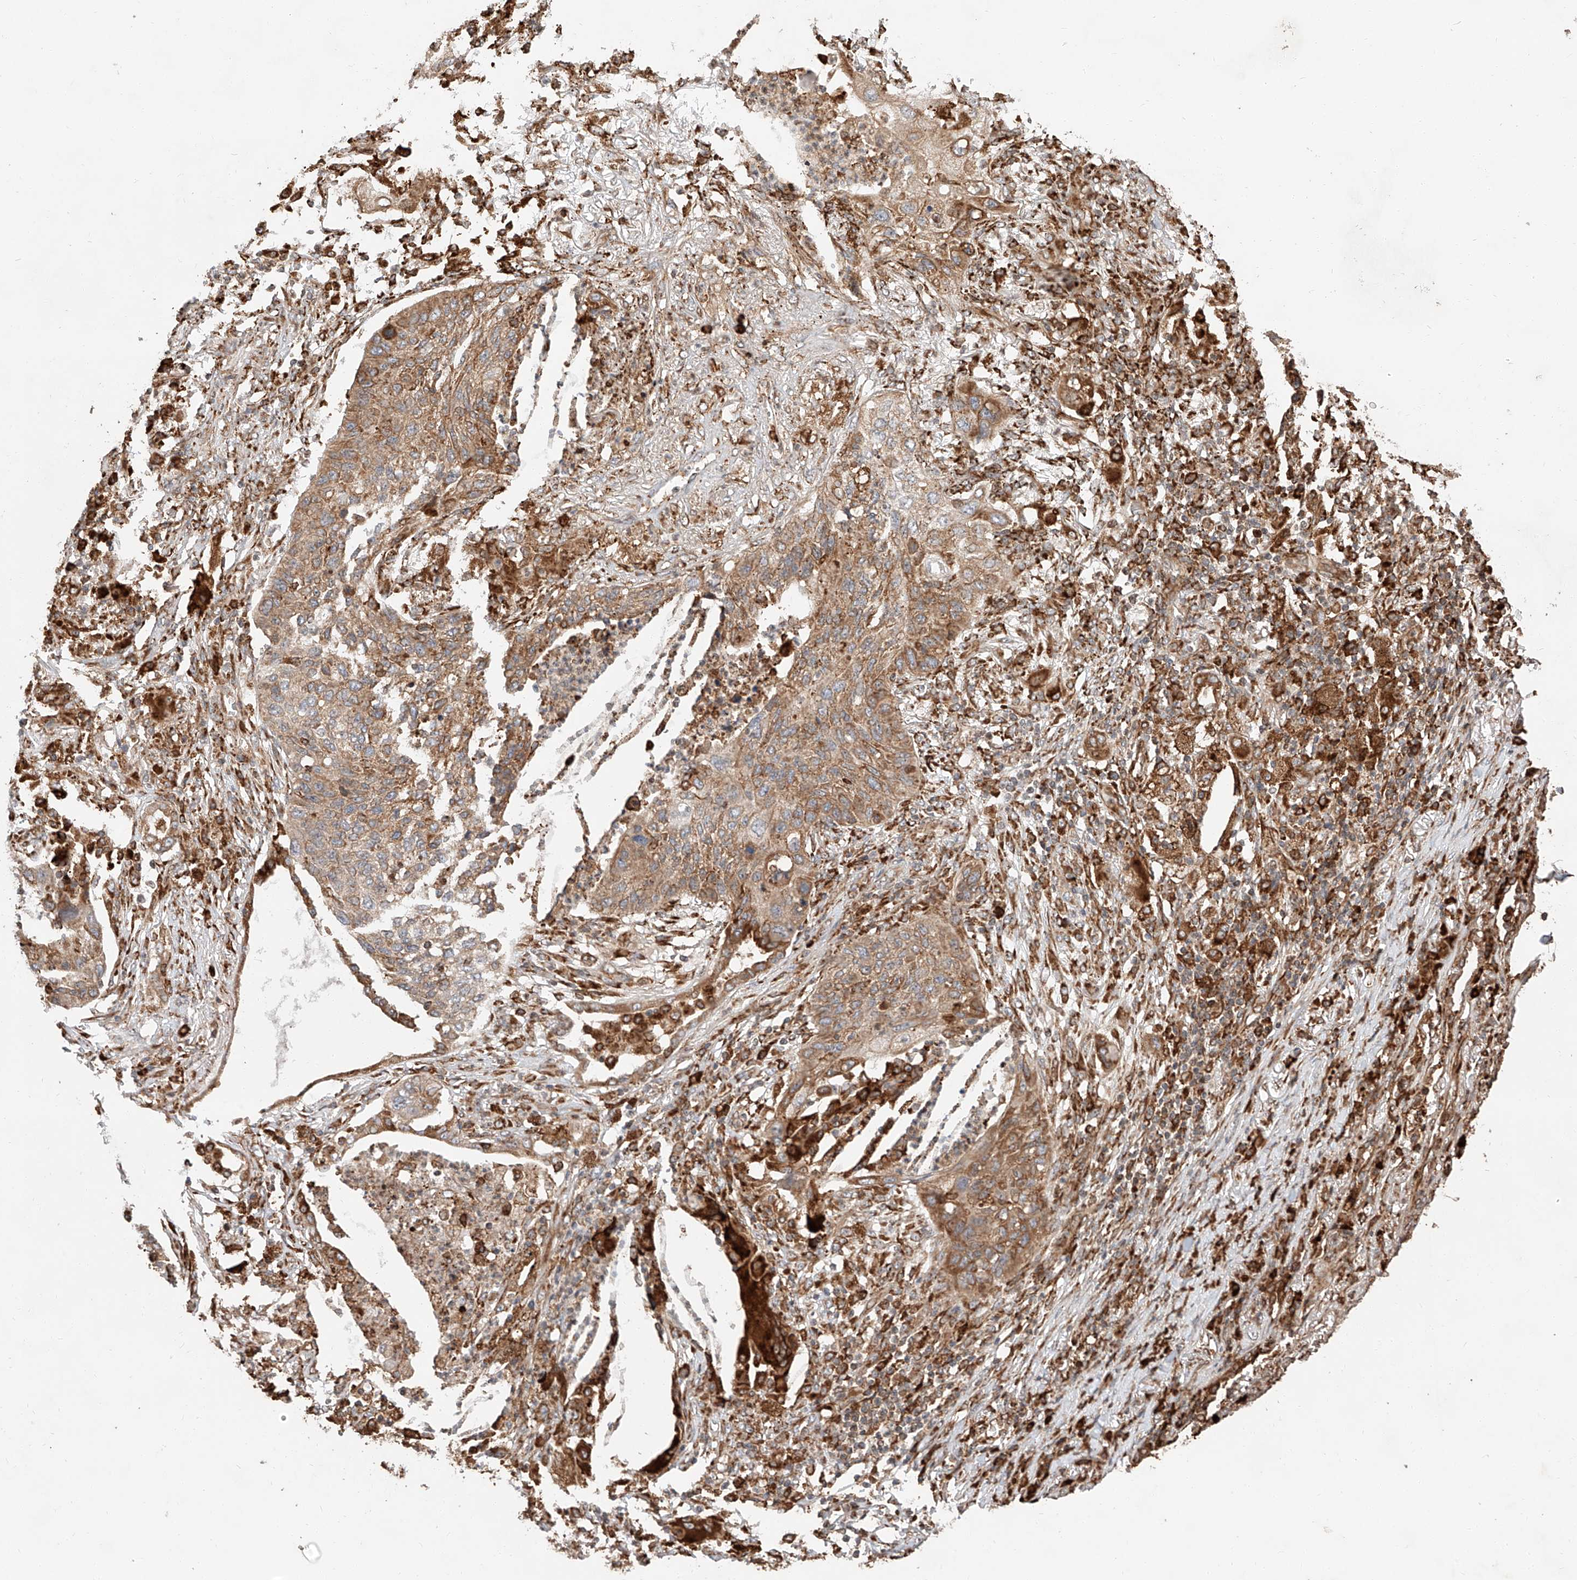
{"staining": {"intensity": "moderate", "quantity": ">75%", "location": "cytoplasmic/membranous"}, "tissue": "lung cancer", "cell_type": "Tumor cells", "image_type": "cancer", "snomed": [{"axis": "morphology", "description": "Squamous cell carcinoma, NOS"}, {"axis": "topography", "description": "Lung"}], "caption": "An immunohistochemistry (IHC) histopathology image of tumor tissue is shown. Protein staining in brown labels moderate cytoplasmic/membranous positivity in lung squamous cell carcinoma within tumor cells. Nuclei are stained in blue.", "gene": "ZNF84", "patient": {"sex": "female", "age": 63}}